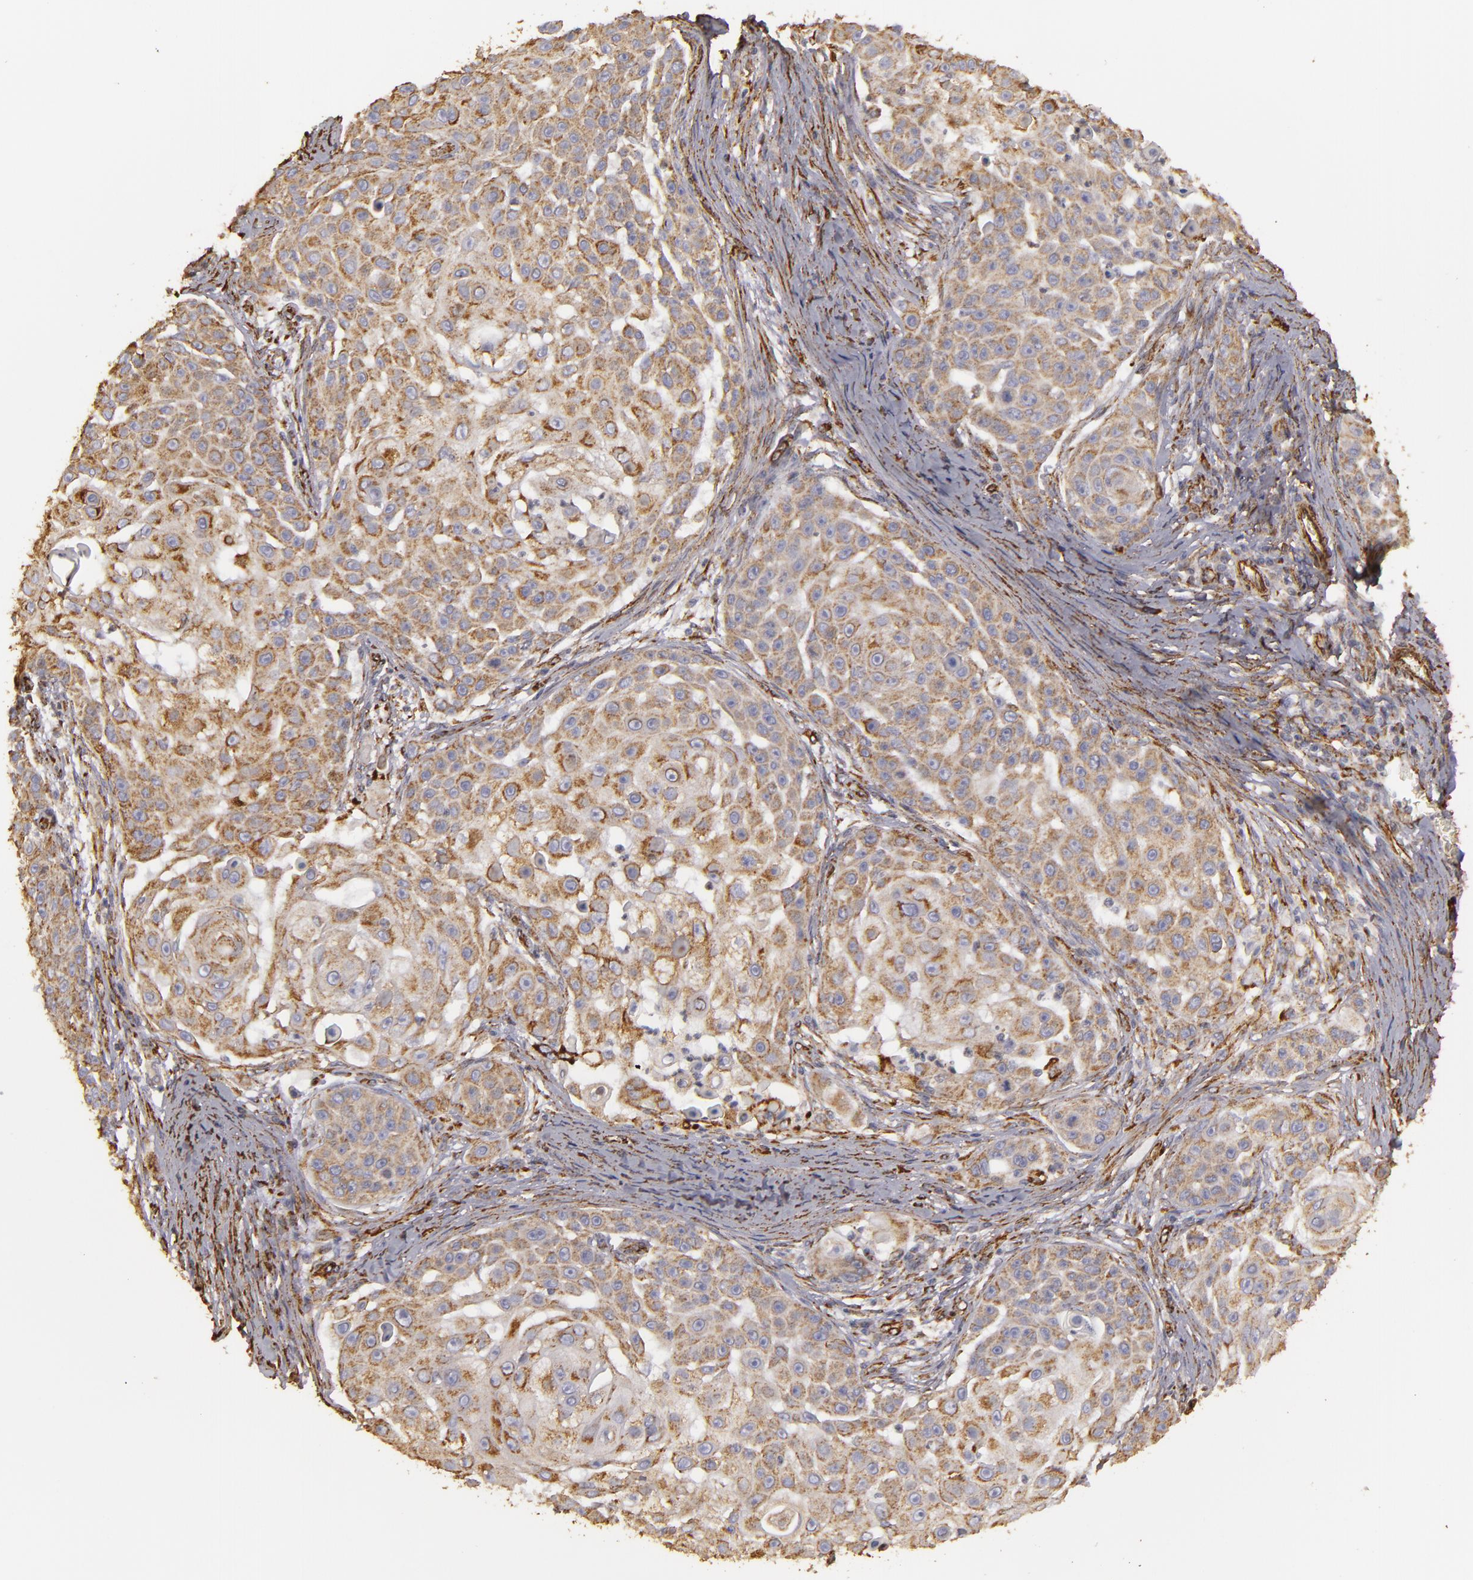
{"staining": {"intensity": "moderate", "quantity": ">75%", "location": "cytoplasmic/membranous"}, "tissue": "skin cancer", "cell_type": "Tumor cells", "image_type": "cancer", "snomed": [{"axis": "morphology", "description": "Squamous cell carcinoma, NOS"}, {"axis": "topography", "description": "Skin"}], "caption": "Protein expression analysis of skin squamous cell carcinoma displays moderate cytoplasmic/membranous expression in about >75% of tumor cells.", "gene": "CYB5R3", "patient": {"sex": "female", "age": 57}}